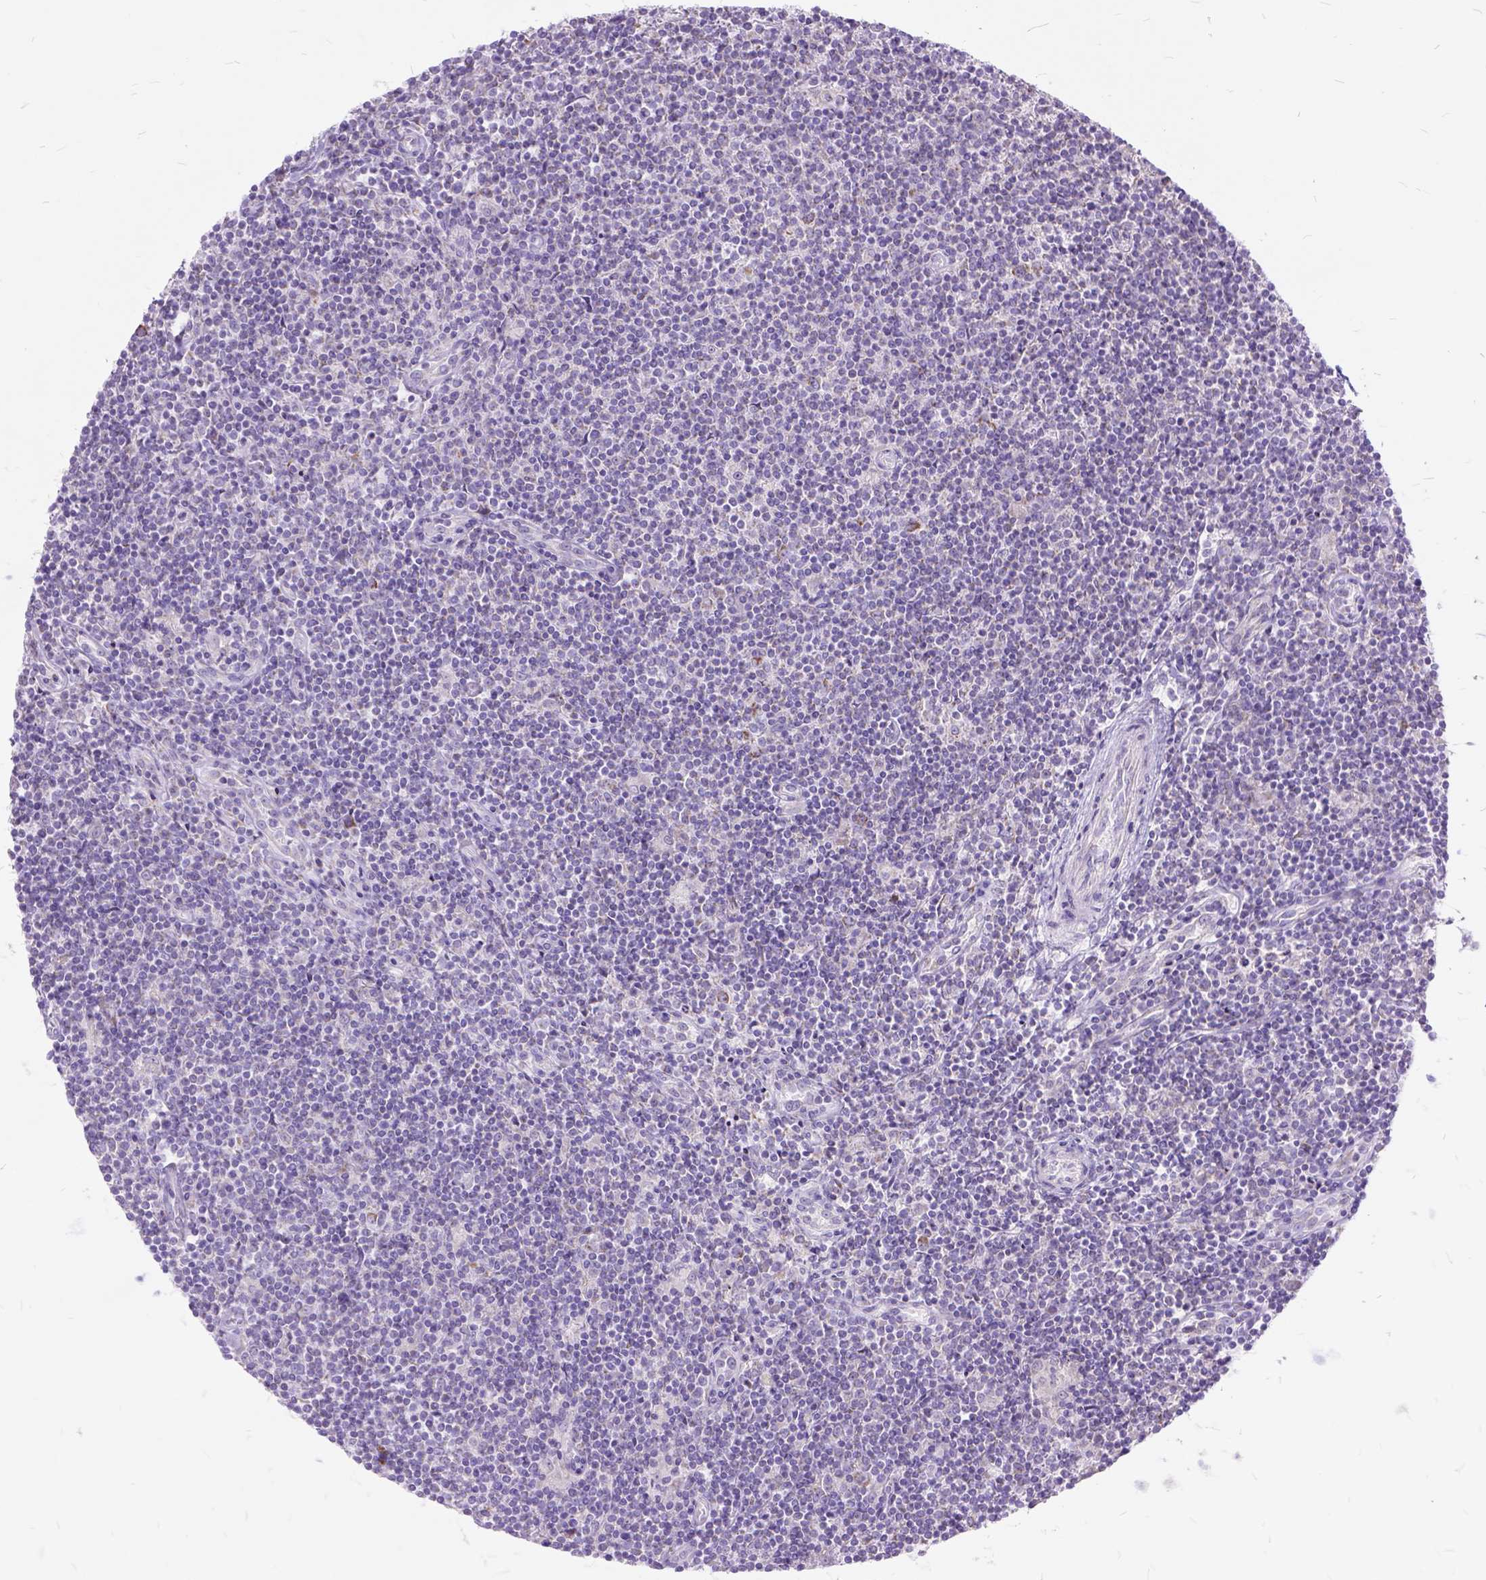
{"staining": {"intensity": "negative", "quantity": "none", "location": "none"}, "tissue": "lymphoma", "cell_type": "Tumor cells", "image_type": "cancer", "snomed": [{"axis": "morphology", "description": "Hodgkin's disease, NOS"}, {"axis": "topography", "description": "Lymph node"}], "caption": "A micrograph of human Hodgkin's disease is negative for staining in tumor cells. The staining is performed using DAB brown chromogen with nuclei counter-stained in using hematoxylin.", "gene": "CTAG2", "patient": {"sex": "male", "age": 40}}